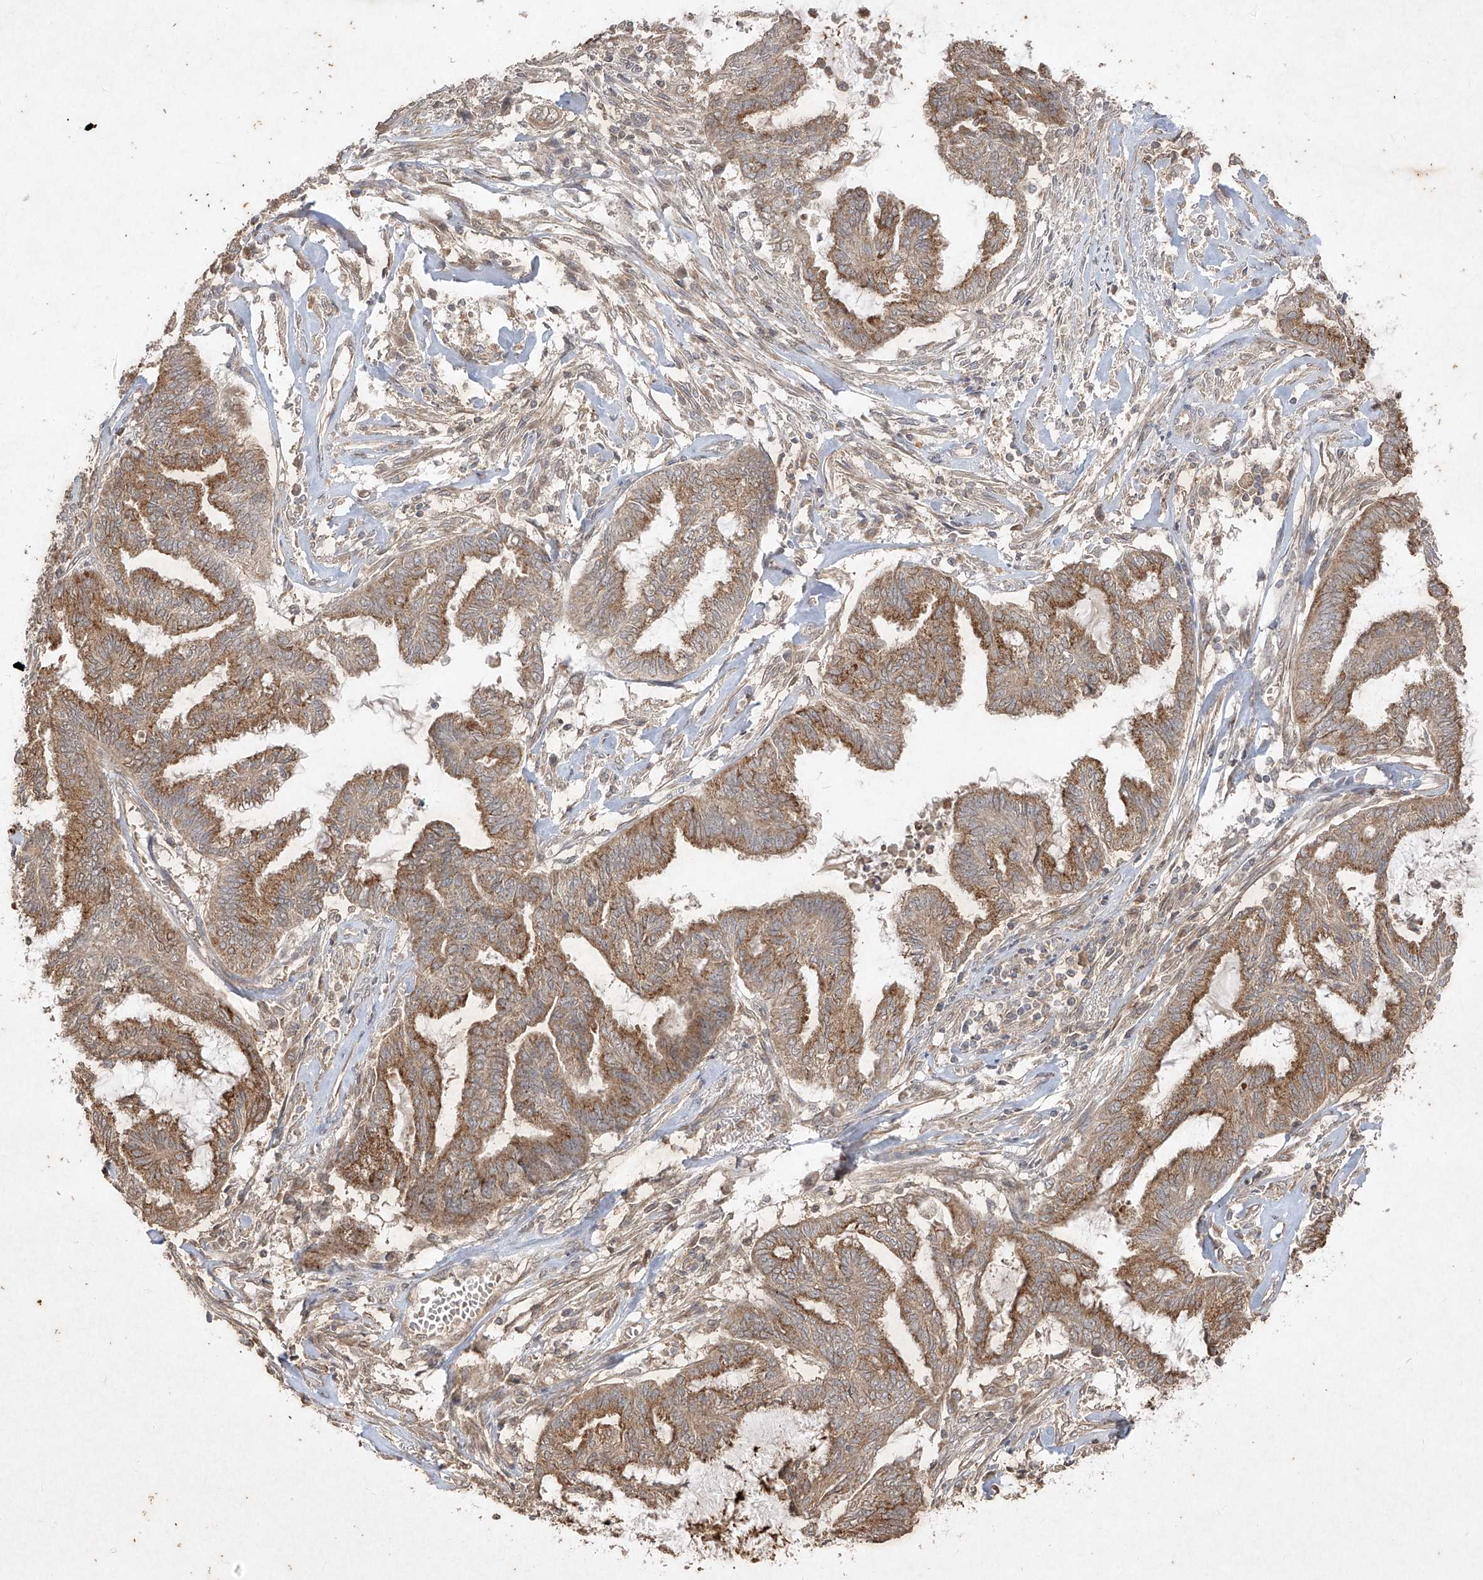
{"staining": {"intensity": "moderate", "quantity": ">75%", "location": "cytoplasmic/membranous"}, "tissue": "endometrial cancer", "cell_type": "Tumor cells", "image_type": "cancer", "snomed": [{"axis": "morphology", "description": "Adenocarcinoma, NOS"}, {"axis": "topography", "description": "Endometrium"}], "caption": "Tumor cells reveal moderate cytoplasmic/membranous staining in approximately >75% of cells in endometrial cancer (adenocarcinoma).", "gene": "ABCD3", "patient": {"sex": "female", "age": 86}}